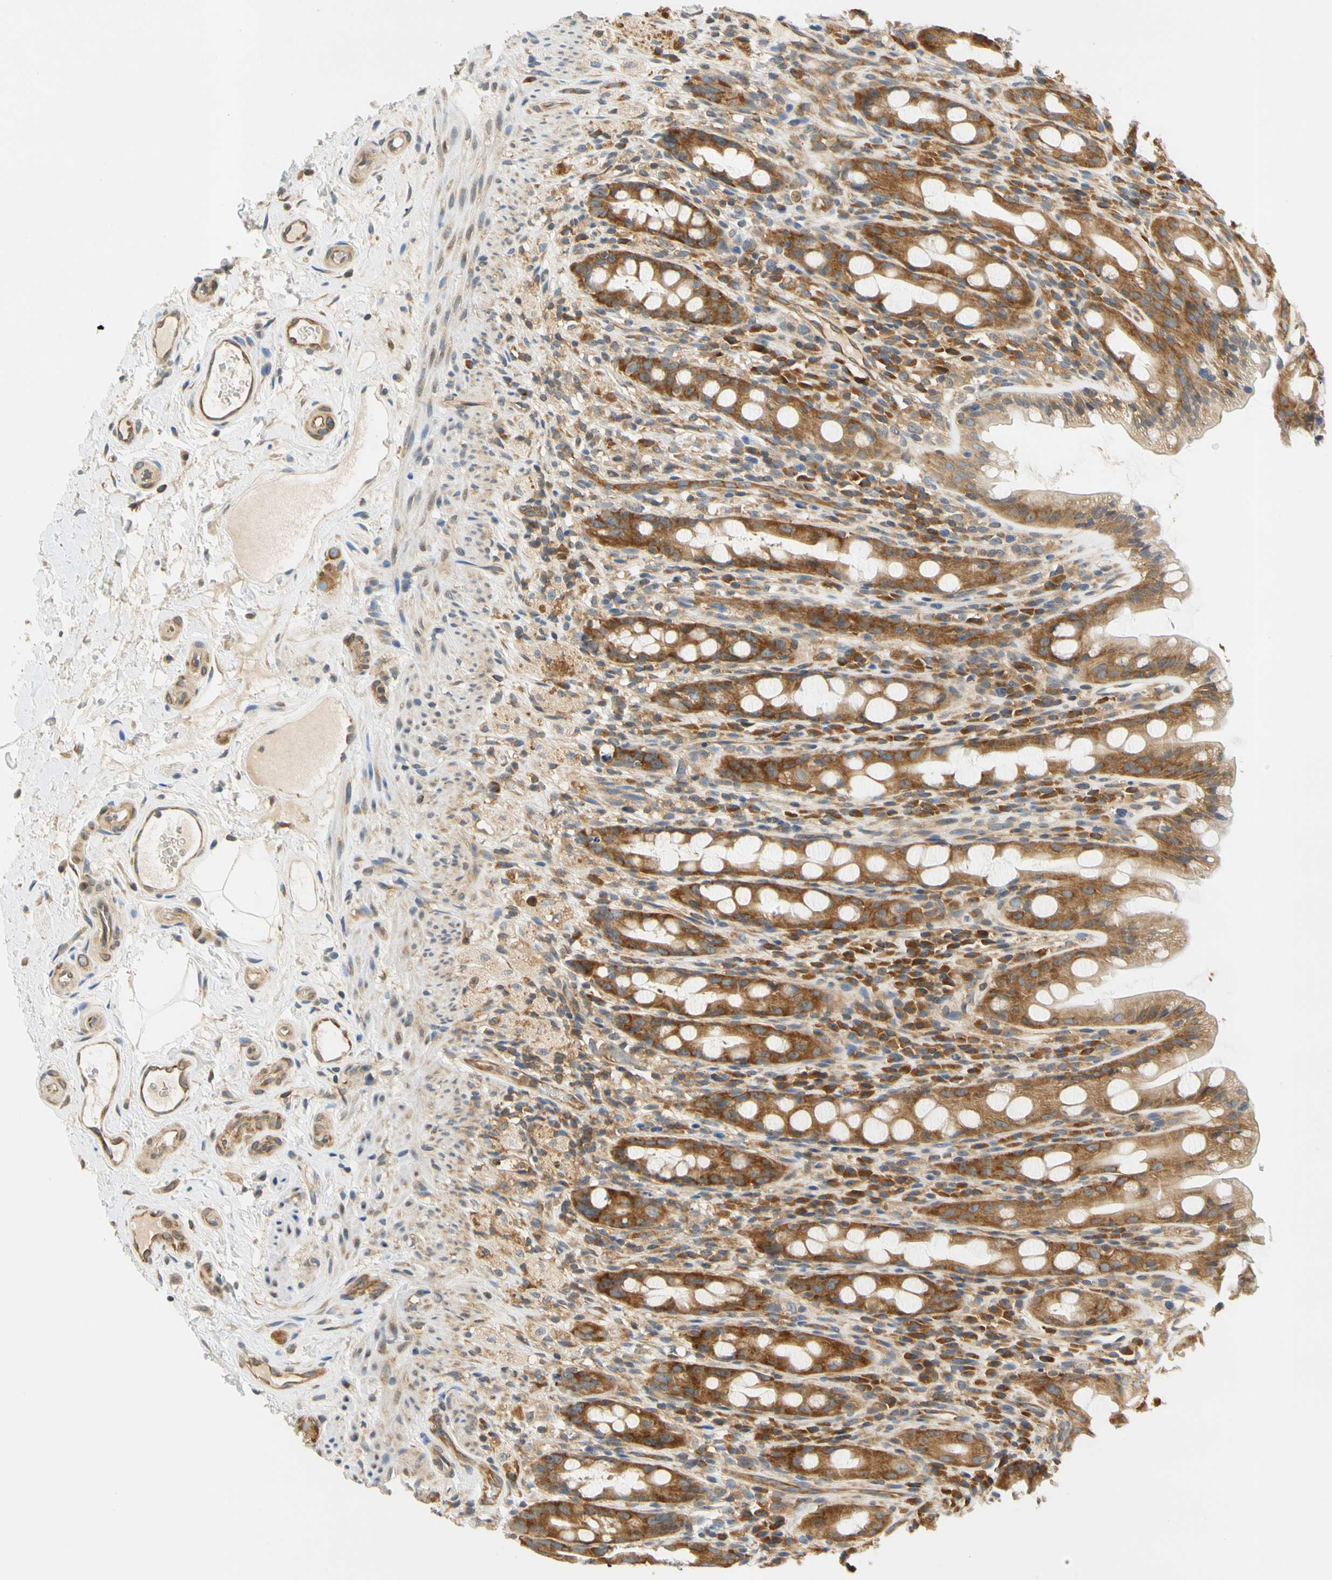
{"staining": {"intensity": "strong", "quantity": ">75%", "location": "cytoplasmic/membranous"}, "tissue": "rectum", "cell_type": "Glandular cells", "image_type": "normal", "snomed": [{"axis": "morphology", "description": "Normal tissue, NOS"}, {"axis": "topography", "description": "Rectum"}], "caption": "This is a micrograph of immunohistochemistry (IHC) staining of unremarkable rectum, which shows strong positivity in the cytoplasmic/membranous of glandular cells.", "gene": "LRRC47", "patient": {"sex": "male", "age": 44}}